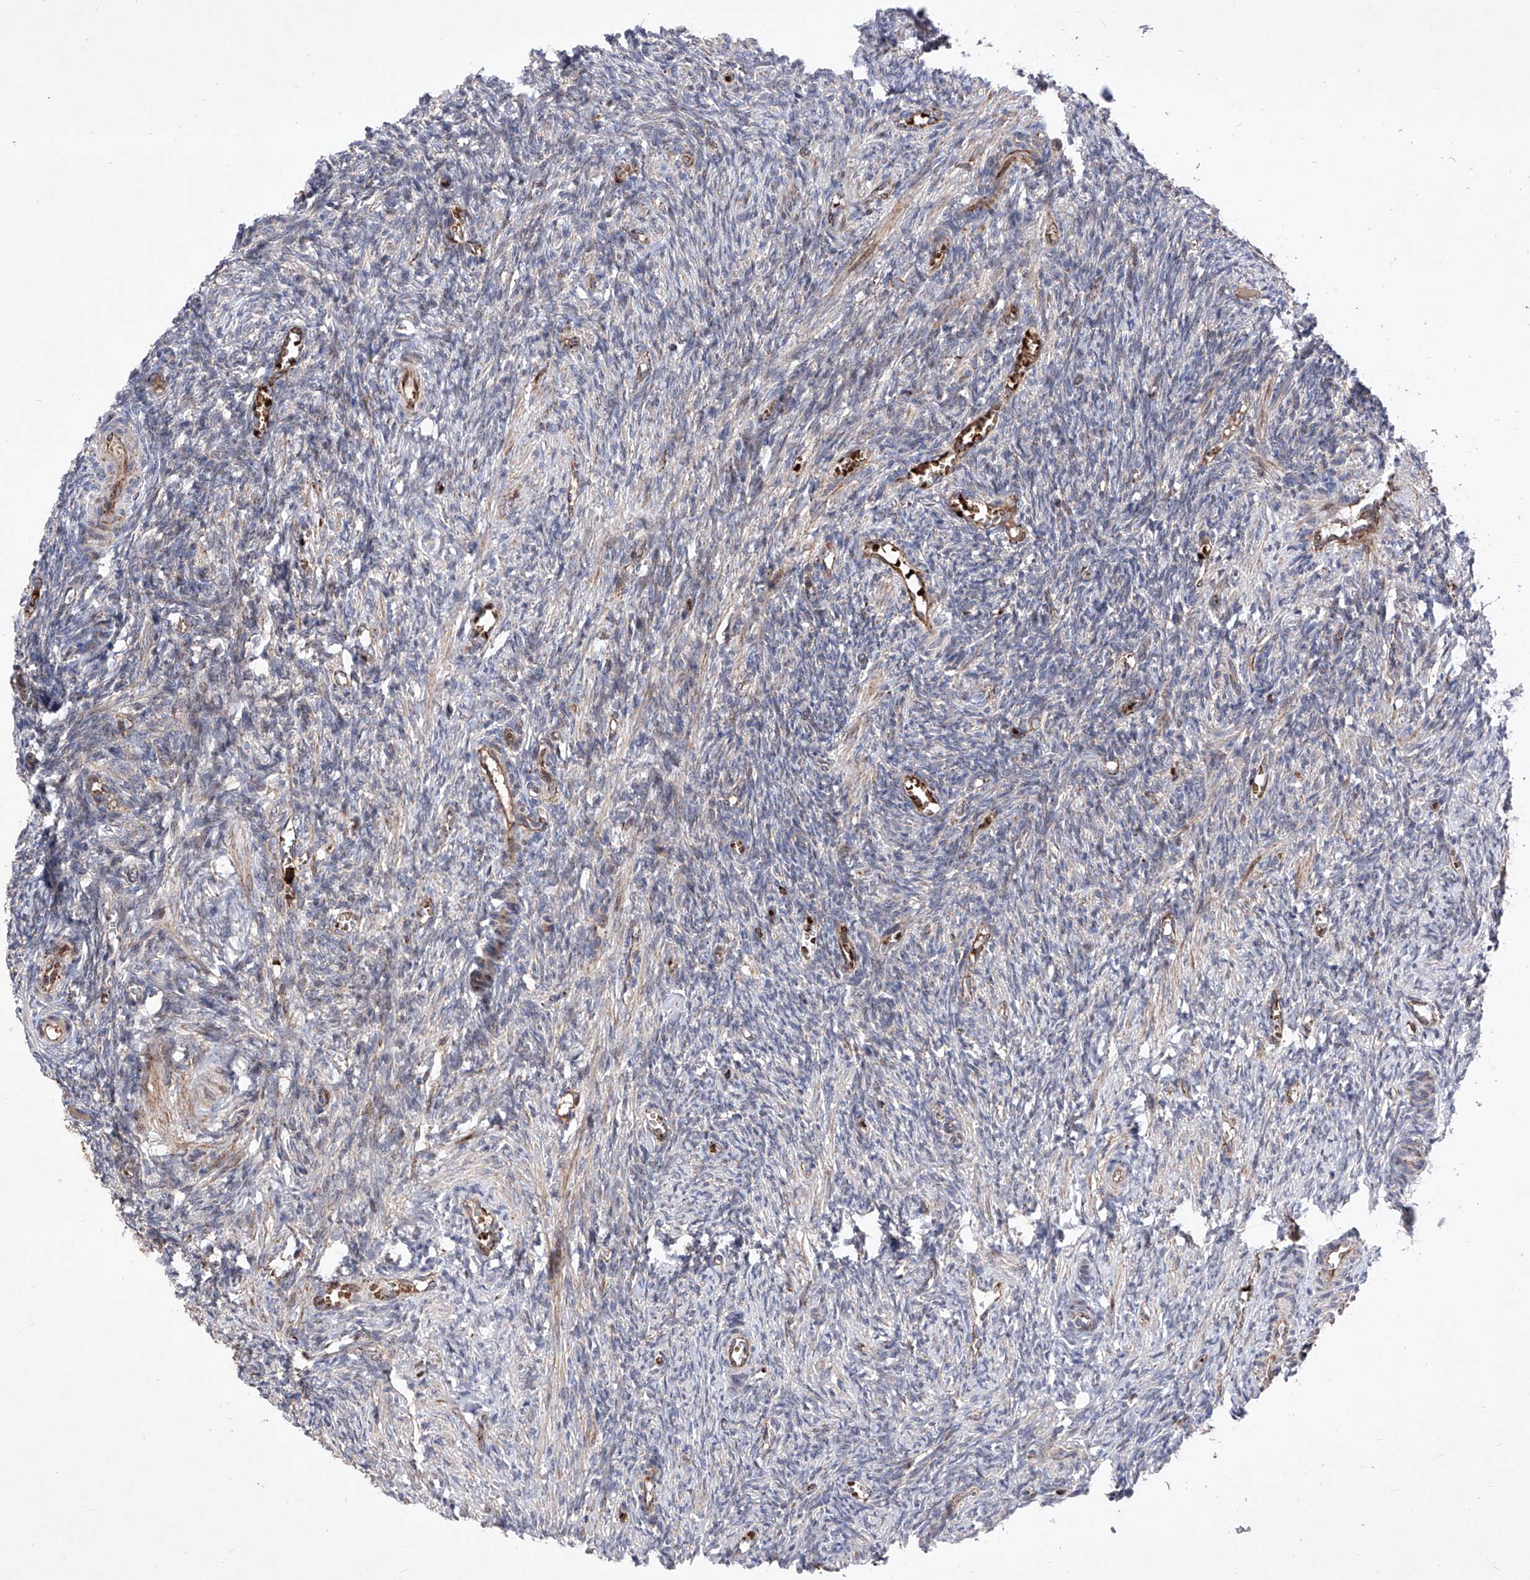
{"staining": {"intensity": "strong", "quantity": ">75%", "location": "cytoplasmic/membranous"}, "tissue": "ovary", "cell_type": "Follicle cells", "image_type": "normal", "snomed": [{"axis": "morphology", "description": "Normal tissue, NOS"}, {"axis": "topography", "description": "Ovary"}], "caption": "About >75% of follicle cells in unremarkable human ovary reveal strong cytoplasmic/membranous protein expression as visualized by brown immunohistochemical staining.", "gene": "SEMA6A", "patient": {"sex": "female", "age": 27}}